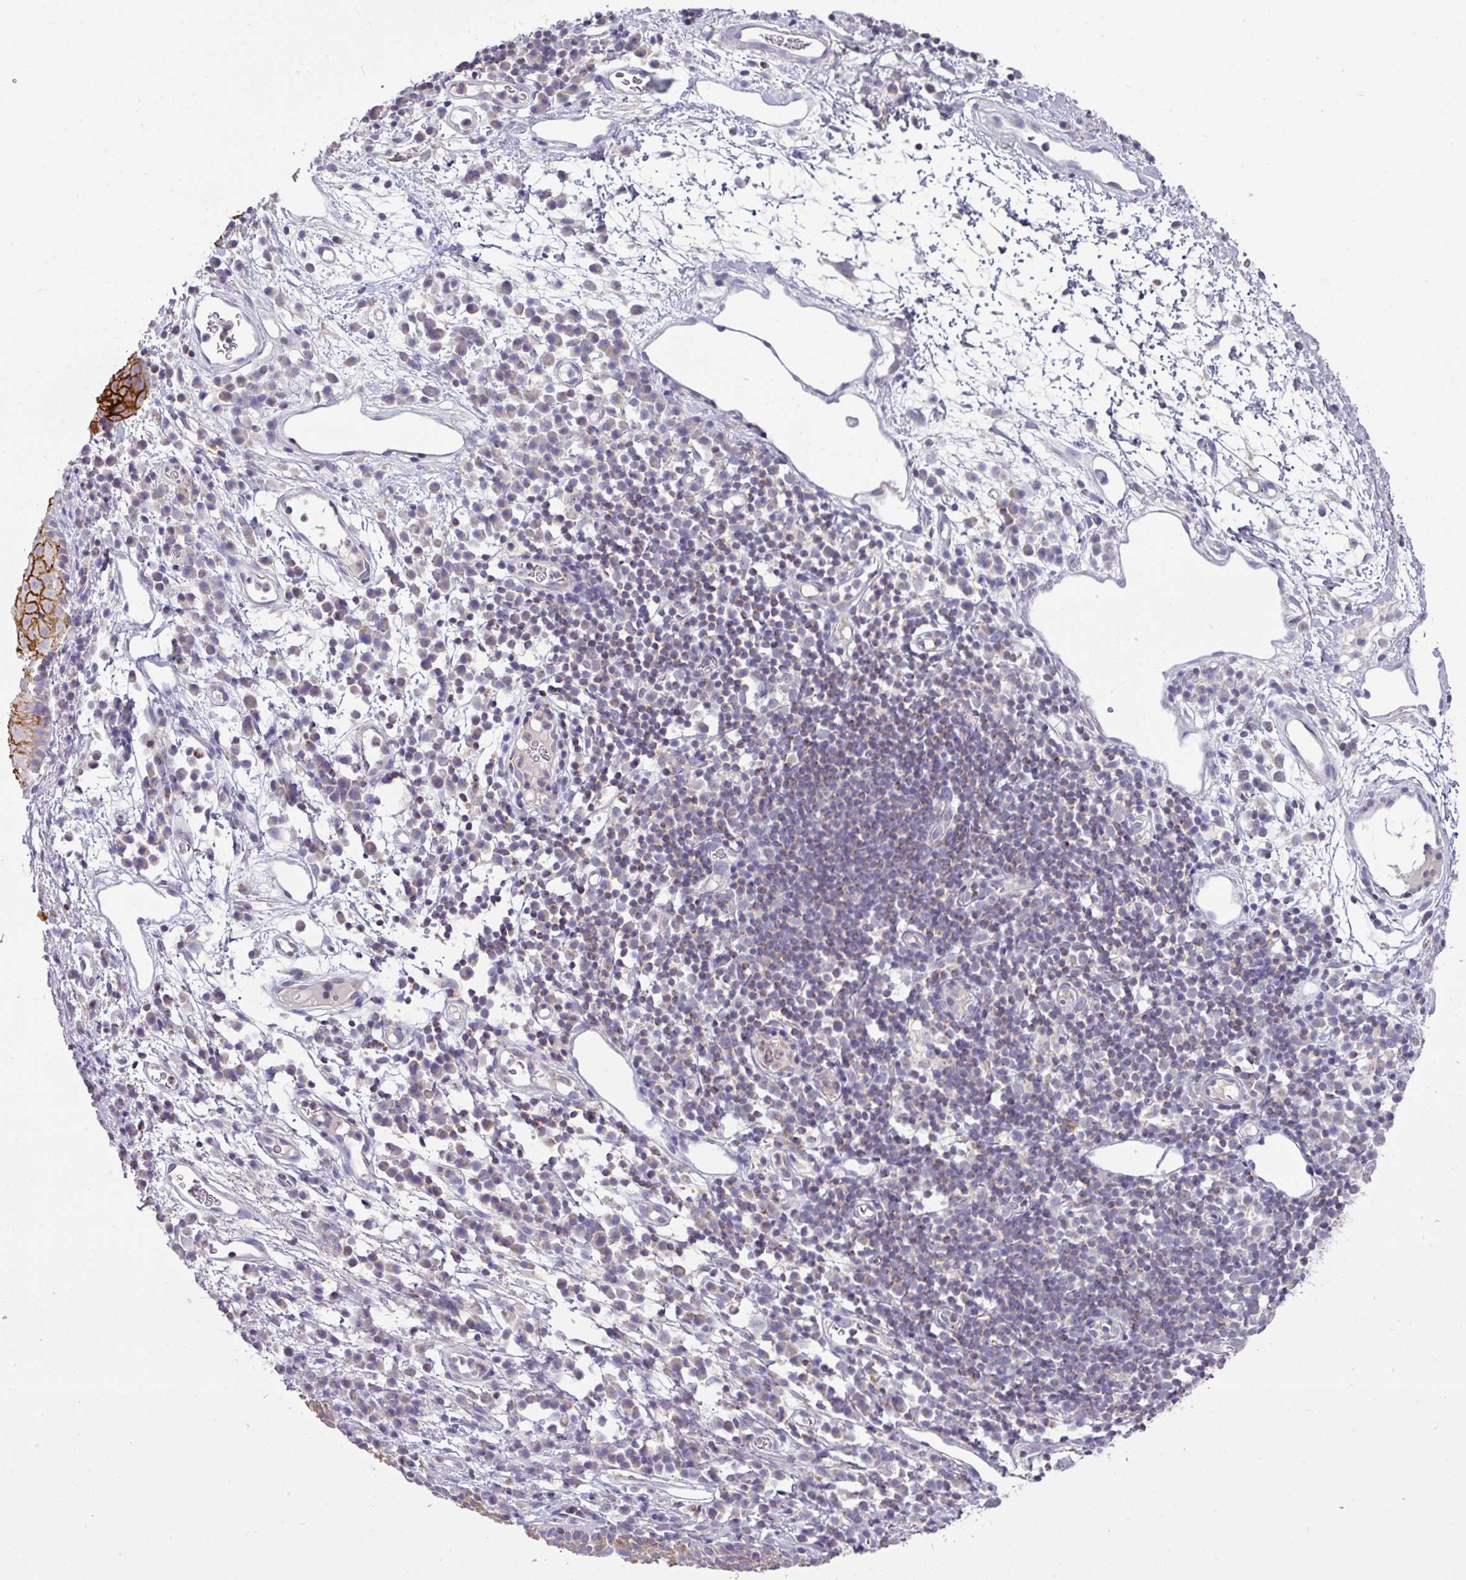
{"staining": {"intensity": "moderate", "quantity": "25%-75%", "location": "cytoplasmic/membranous"}, "tissue": "nasopharynx", "cell_type": "Respiratory epithelial cells", "image_type": "normal", "snomed": [{"axis": "morphology", "description": "Normal tissue, NOS"}, {"axis": "topography", "description": "Lymph node"}, {"axis": "topography", "description": "Cartilage tissue"}, {"axis": "topography", "description": "Nasopharynx"}], "caption": "This image displays immunohistochemistry staining of benign human nasopharynx, with medium moderate cytoplasmic/membranous positivity in about 25%-75% of respiratory epithelial cells.", "gene": "TRAPPC1", "patient": {"sex": "male", "age": 63}}